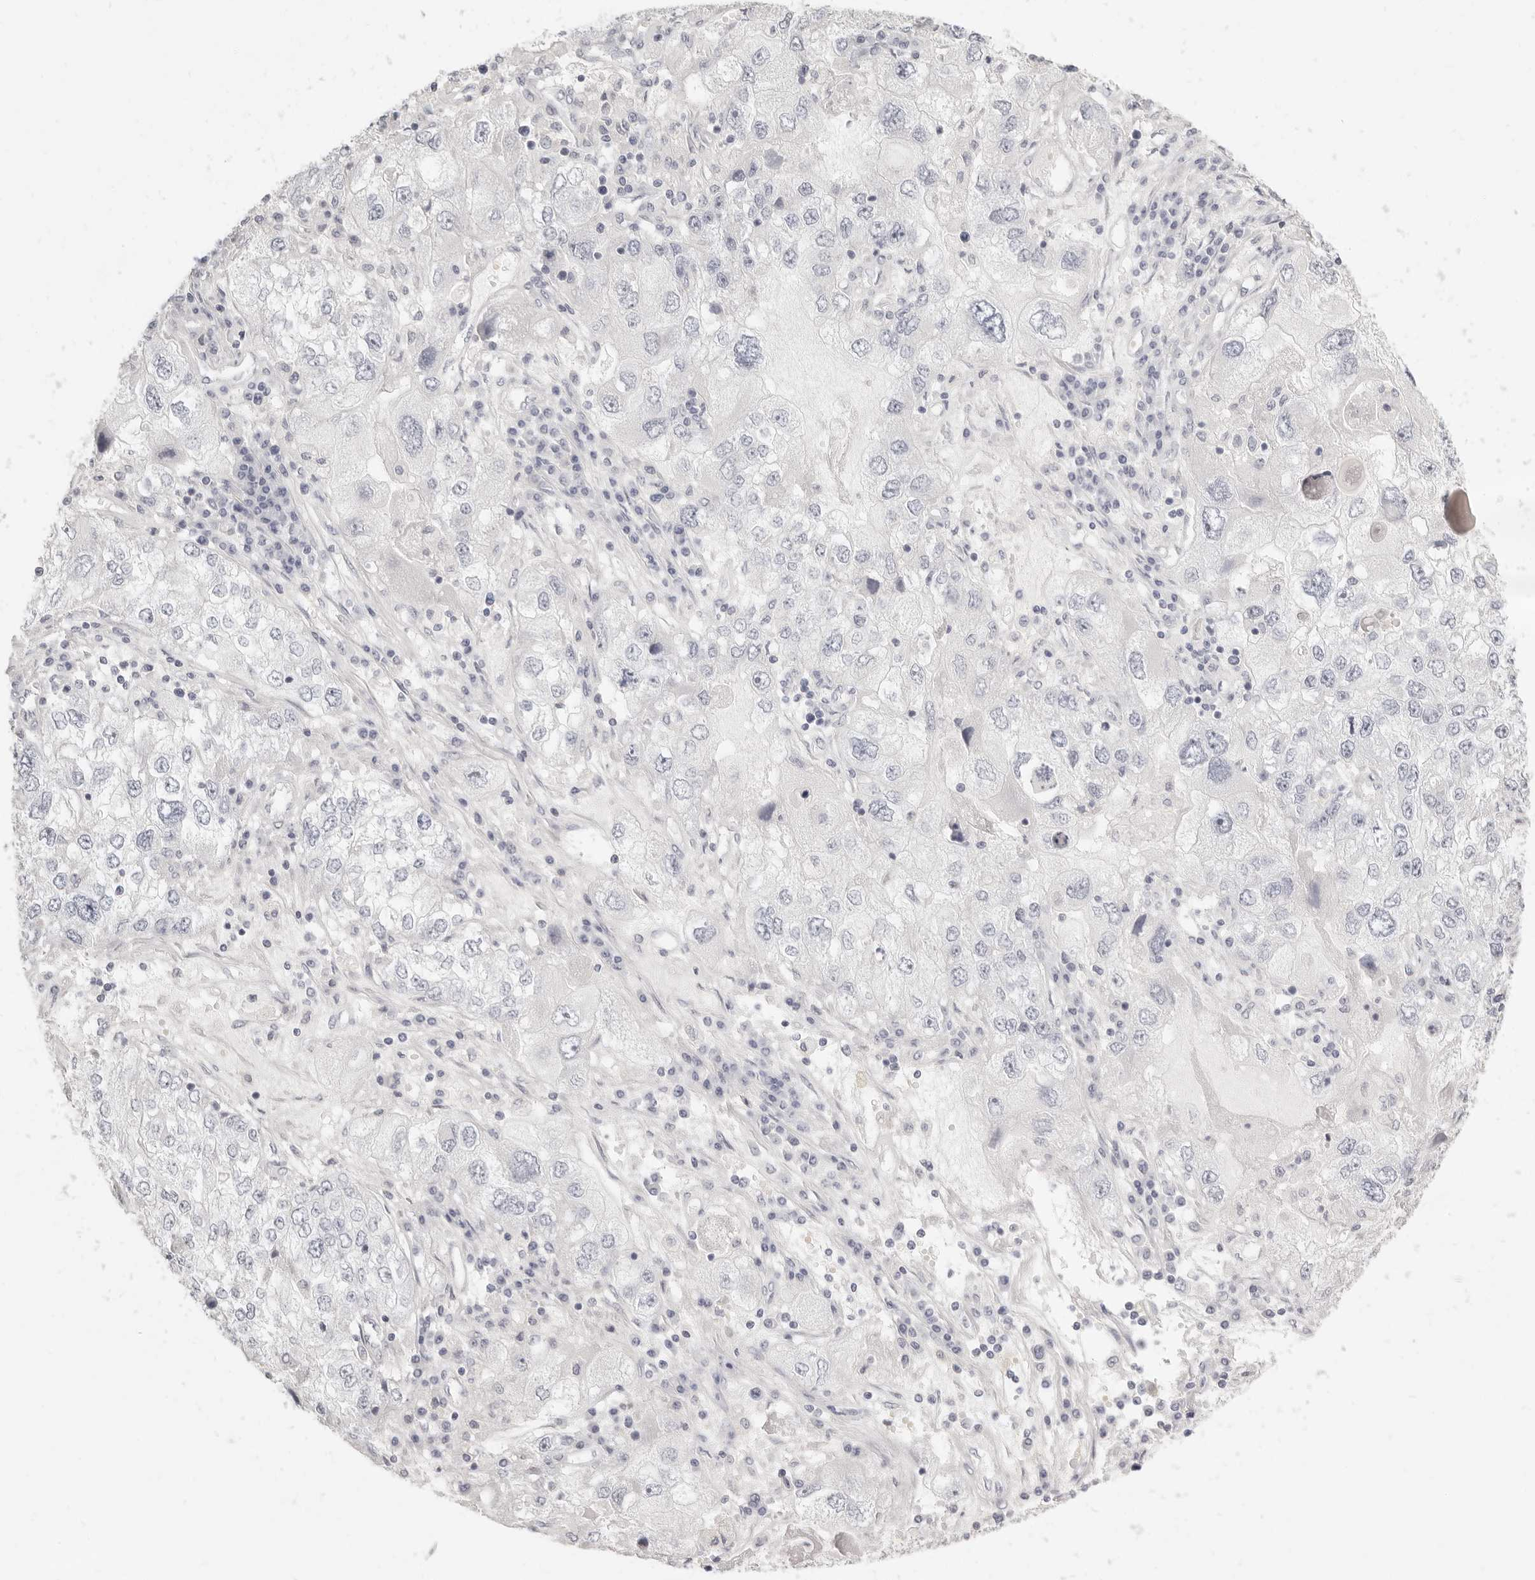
{"staining": {"intensity": "negative", "quantity": "none", "location": "none"}, "tissue": "endometrial cancer", "cell_type": "Tumor cells", "image_type": "cancer", "snomed": [{"axis": "morphology", "description": "Adenocarcinoma, NOS"}, {"axis": "topography", "description": "Endometrium"}], "caption": "Adenocarcinoma (endometrial) was stained to show a protein in brown. There is no significant staining in tumor cells.", "gene": "FABP1", "patient": {"sex": "female", "age": 49}}